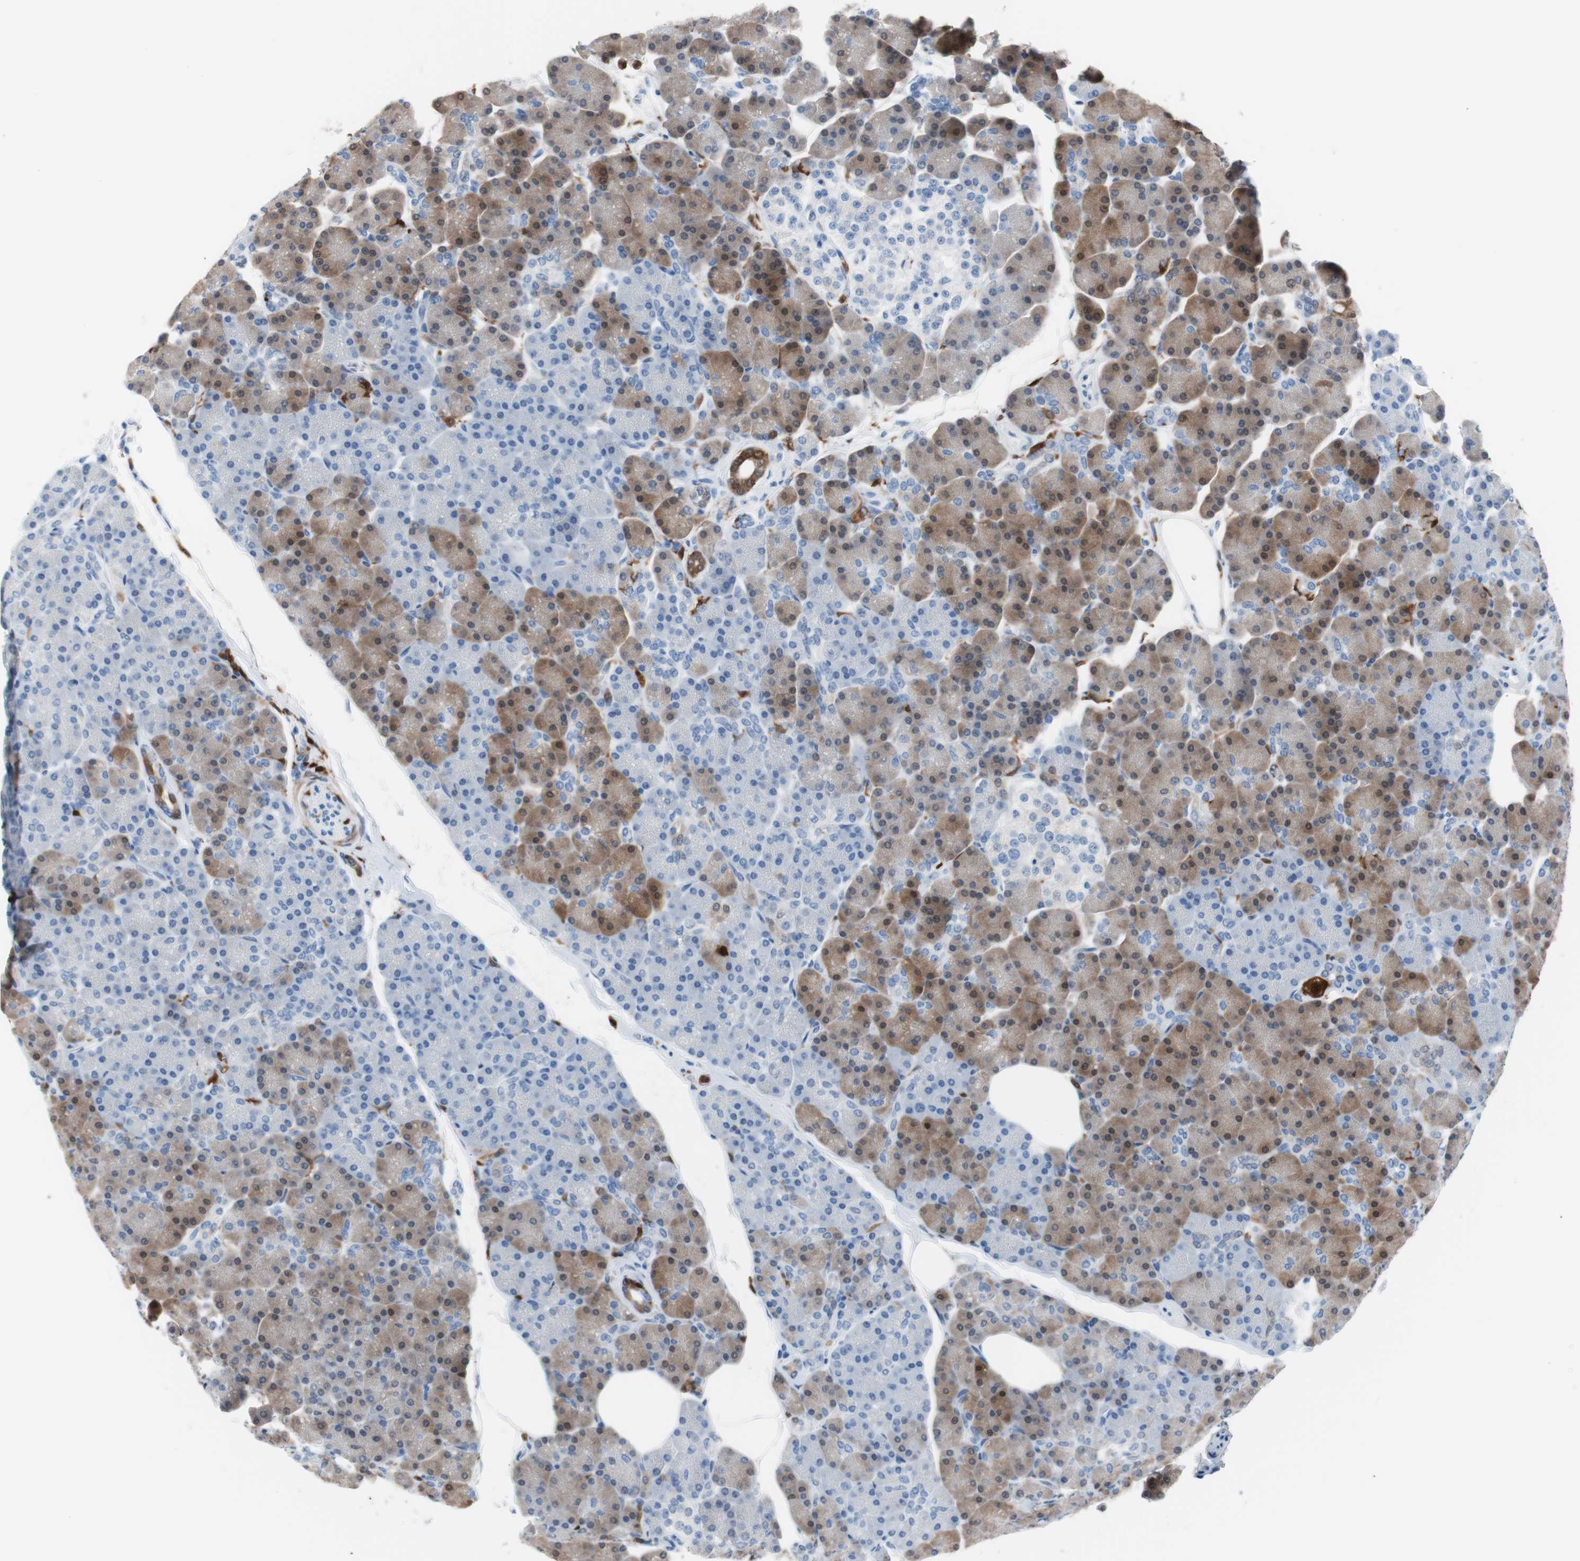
{"staining": {"intensity": "moderate", "quantity": "25%-75%", "location": "cytoplasmic/membranous,nuclear"}, "tissue": "pancreas", "cell_type": "Exocrine glandular cells", "image_type": "normal", "snomed": [{"axis": "morphology", "description": "Normal tissue, NOS"}, {"axis": "topography", "description": "Pancreas"}], "caption": "Immunohistochemistry (DAB (3,3'-diaminobenzidine)) staining of normal pancreas exhibits moderate cytoplasmic/membranous,nuclear protein expression in approximately 25%-75% of exocrine glandular cells.", "gene": "IL18", "patient": {"sex": "female", "age": 43}}